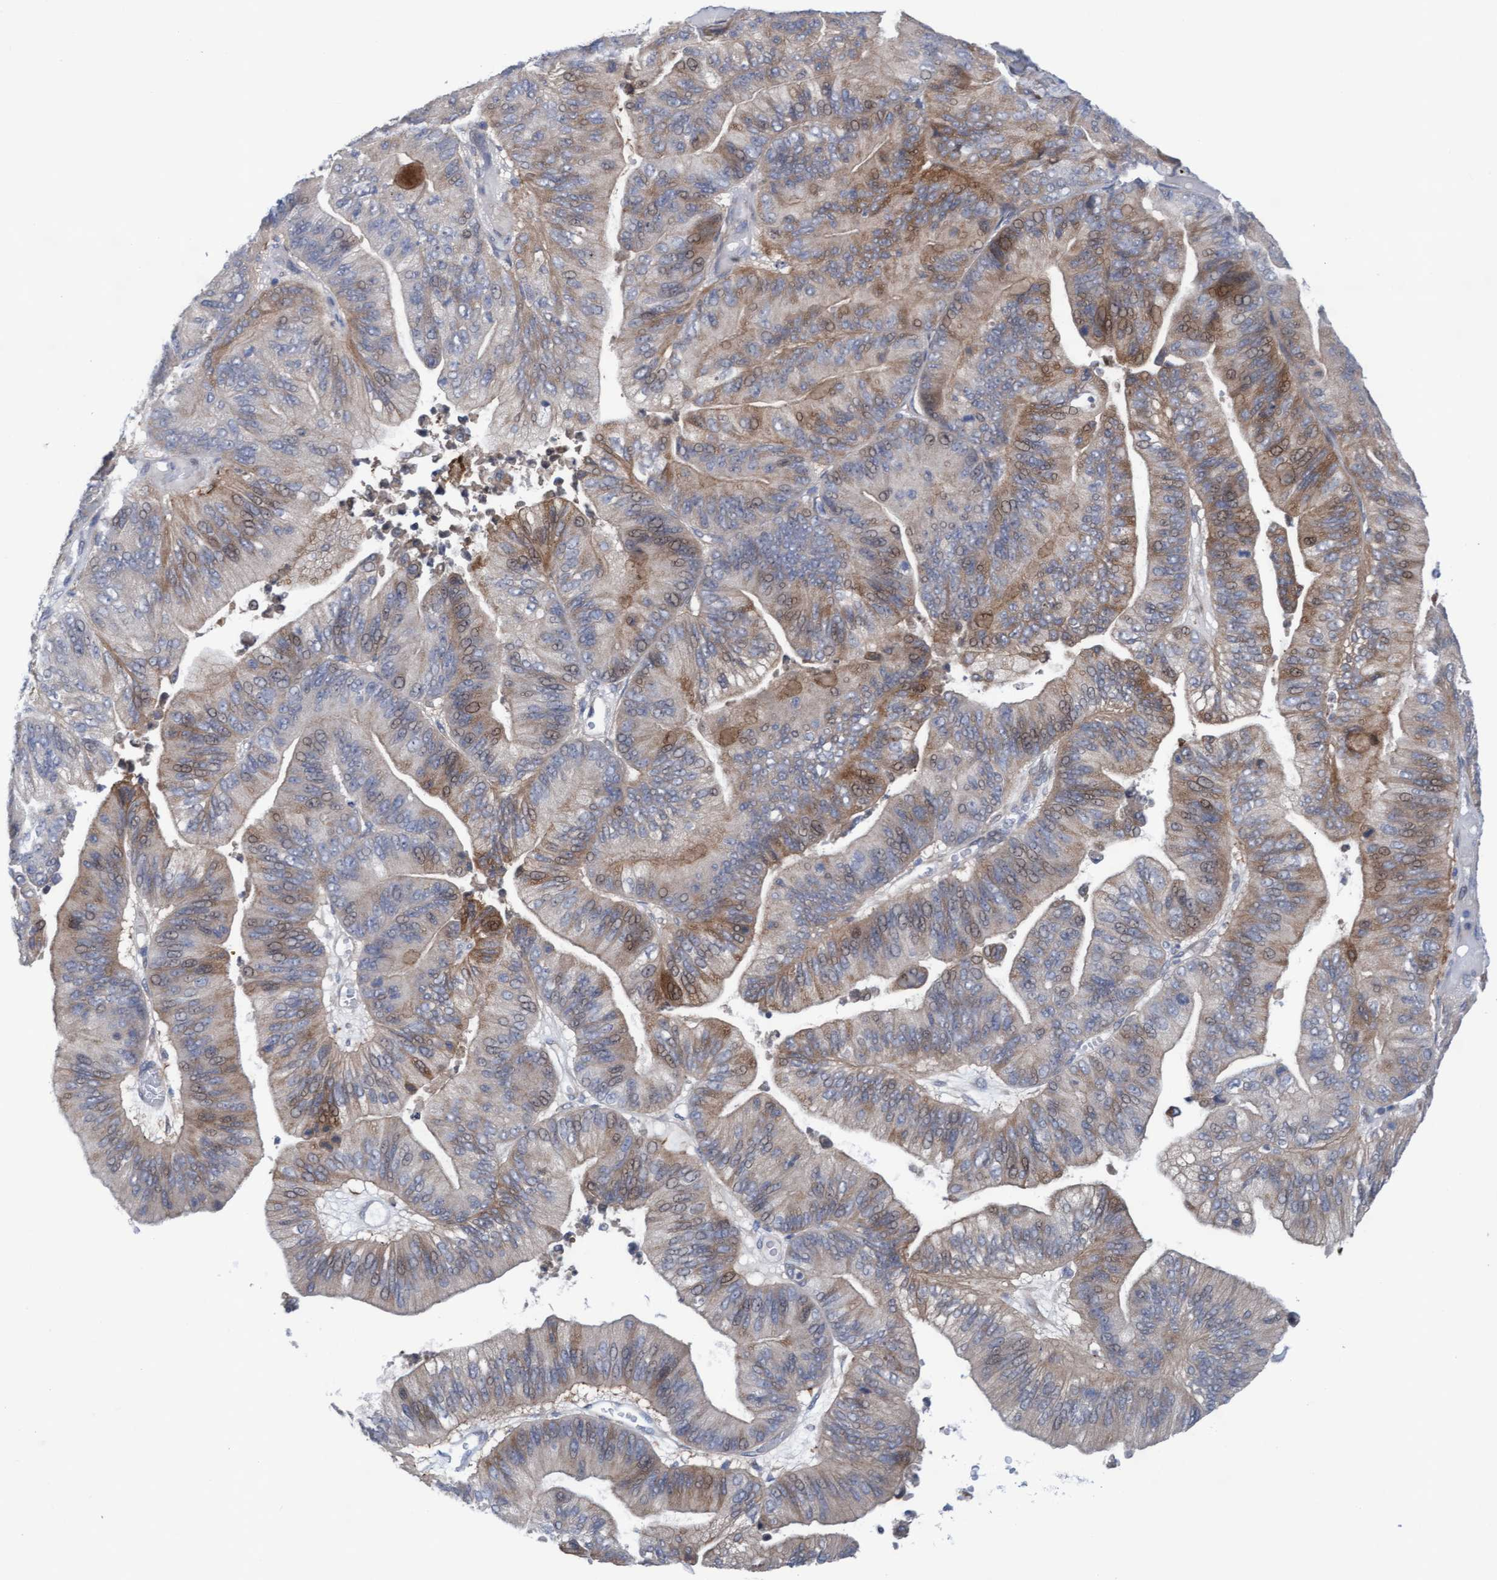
{"staining": {"intensity": "moderate", "quantity": "25%-75%", "location": "cytoplasmic/membranous"}, "tissue": "ovarian cancer", "cell_type": "Tumor cells", "image_type": "cancer", "snomed": [{"axis": "morphology", "description": "Cystadenocarcinoma, mucinous, NOS"}, {"axis": "topography", "description": "Ovary"}], "caption": "DAB (3,3'-diaminobenzidine) immunohistochemical staining of ovarian mucinous cystadenocarcinoma displays moderate cytoplasmic/membranous protein expression in about 25%-75% of tumor cells.", "gene": "PLCD1", "patient": {"sex": "female", "age": 61}}